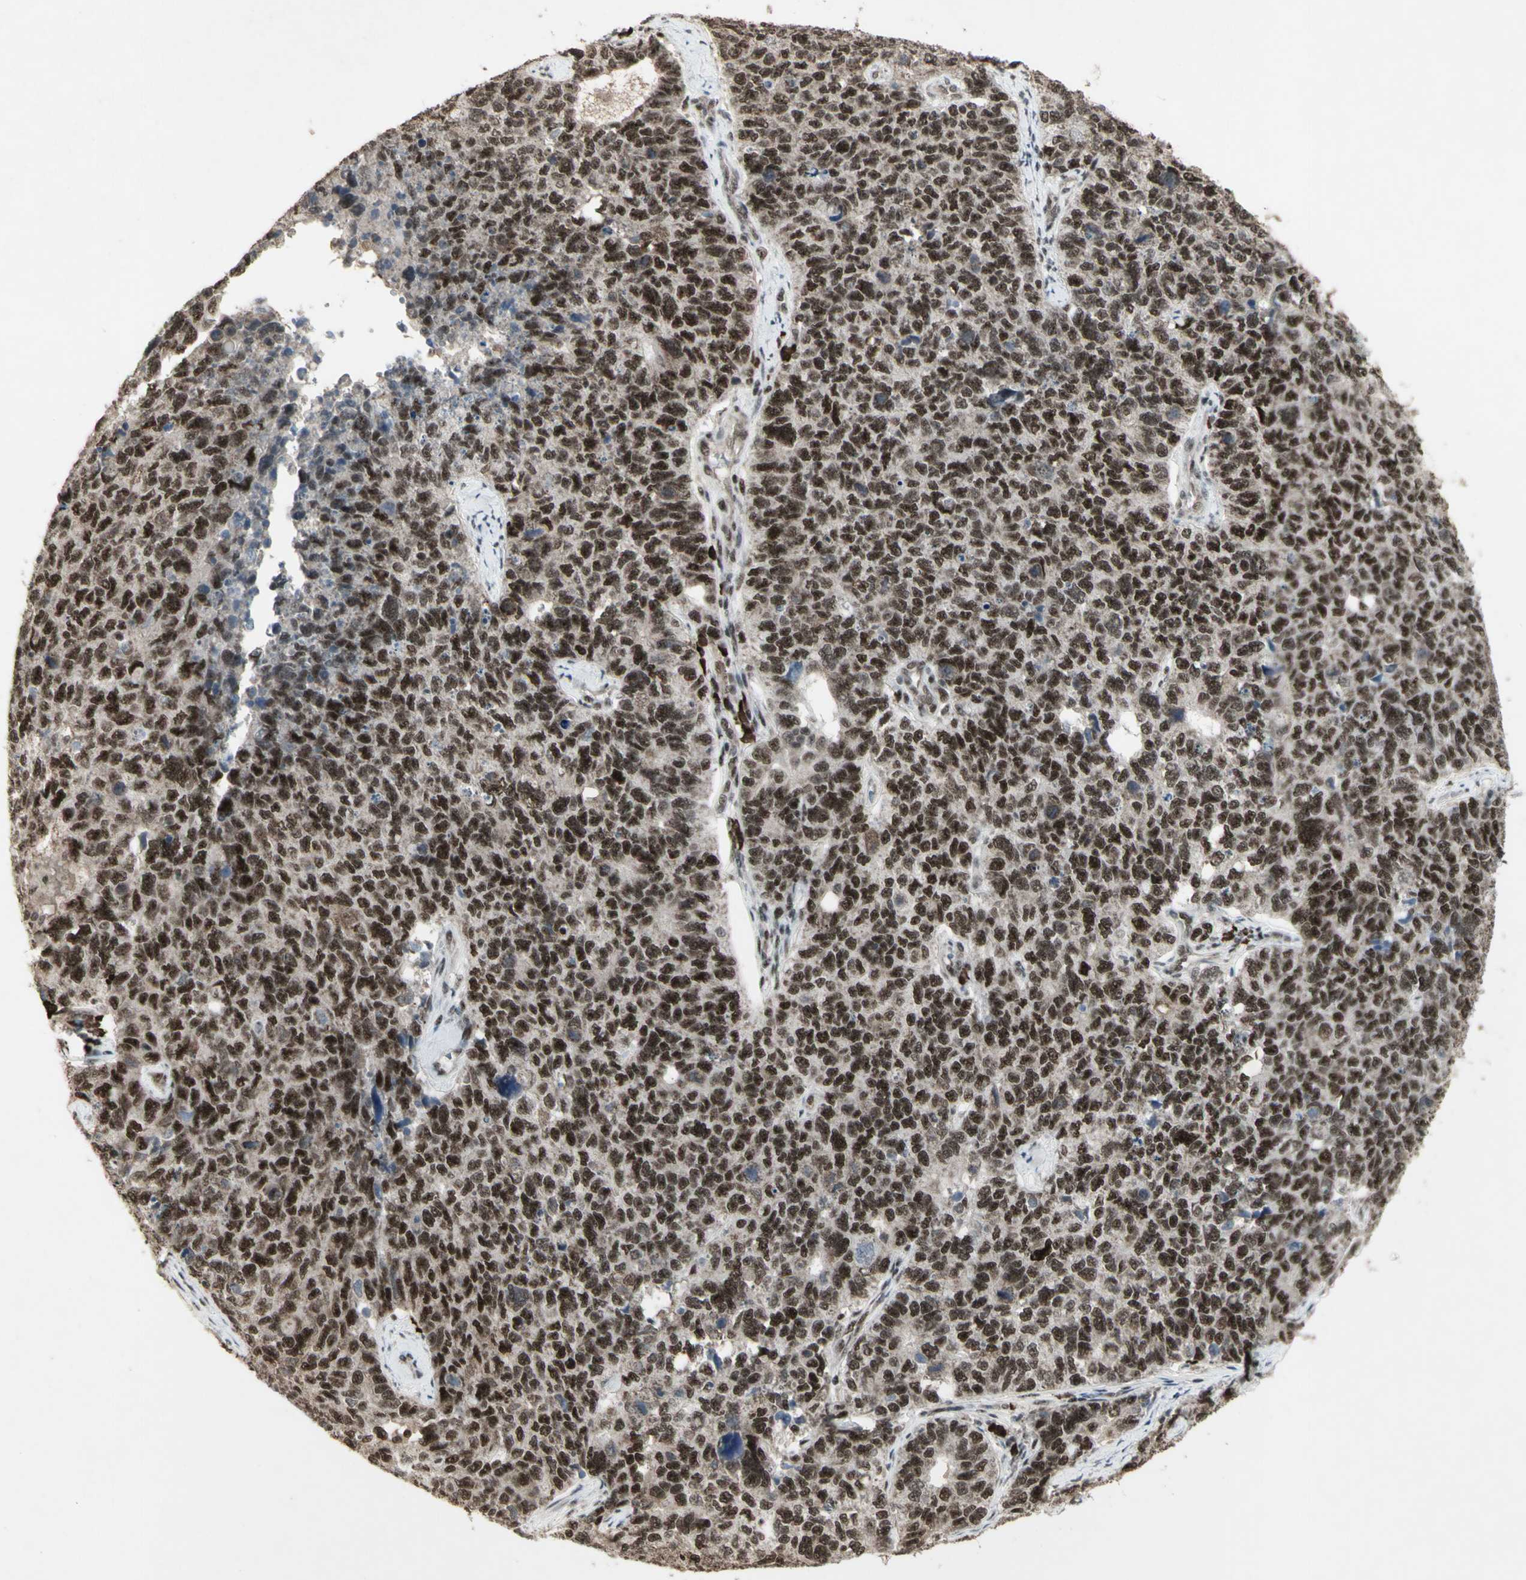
{"staining": {"intensity": "moderate", "quantity": ">75%", "location": "nuclear"}, "tissue": "cervical cancer", "cell_type": "Tumor cells", "image_type": "cancer", "snomed": [{"axis": "morphology", "description": "Squamous cell carcinoma, NOS"}, {"axis": "topography", "description": "Cervix"}], "caption": "The photomicrograph exhibits staining of cervical squamous cell carcinoma, revealing moderate nuclear protein positivity (brown color) within tumor cells. (DAB IHC, brown staining for protein, blue staining for nuclei).", "gene": "CCNT1", "patient": {"sex": "female", "age": 63}}